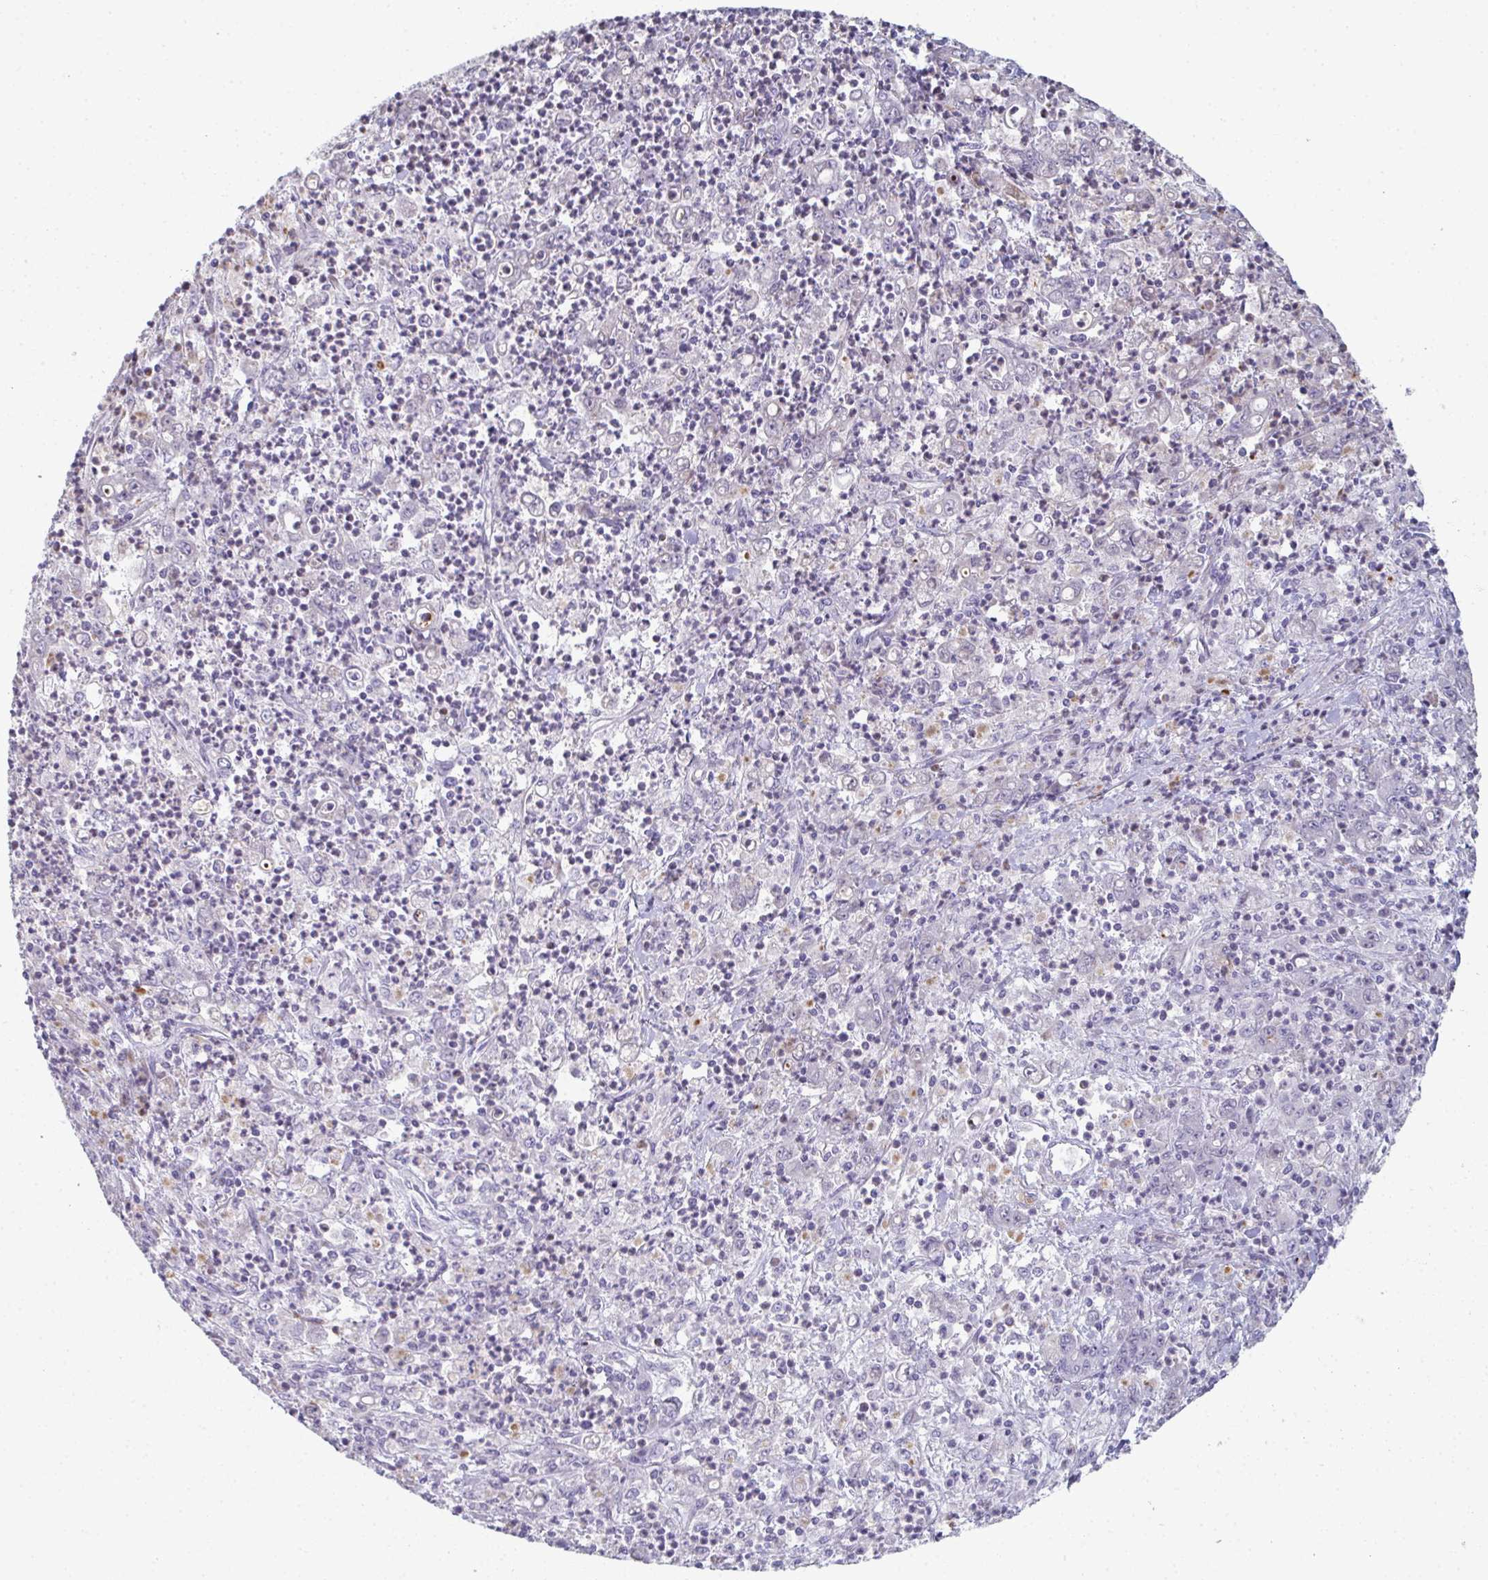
{"staining": {"intensity": "negative", "quantity": "none", "location": "none"}, "tissue": "stomach cancer", "cell_type": "Tumor cells", "image_type": "cancer", "snomed": [{"axis": "morphology", "description": "Adenocarcinoma, NOS"}, {"axis": "topography", "description": "Stomach, lower"}], "caption": "This is a photomicrograph of IHC staining of stomach cancer (adenocarcinoma), which shows no staining in tumor cells.", "gene": "A1CF", "patient": {"sex": "female", "age": 71}}